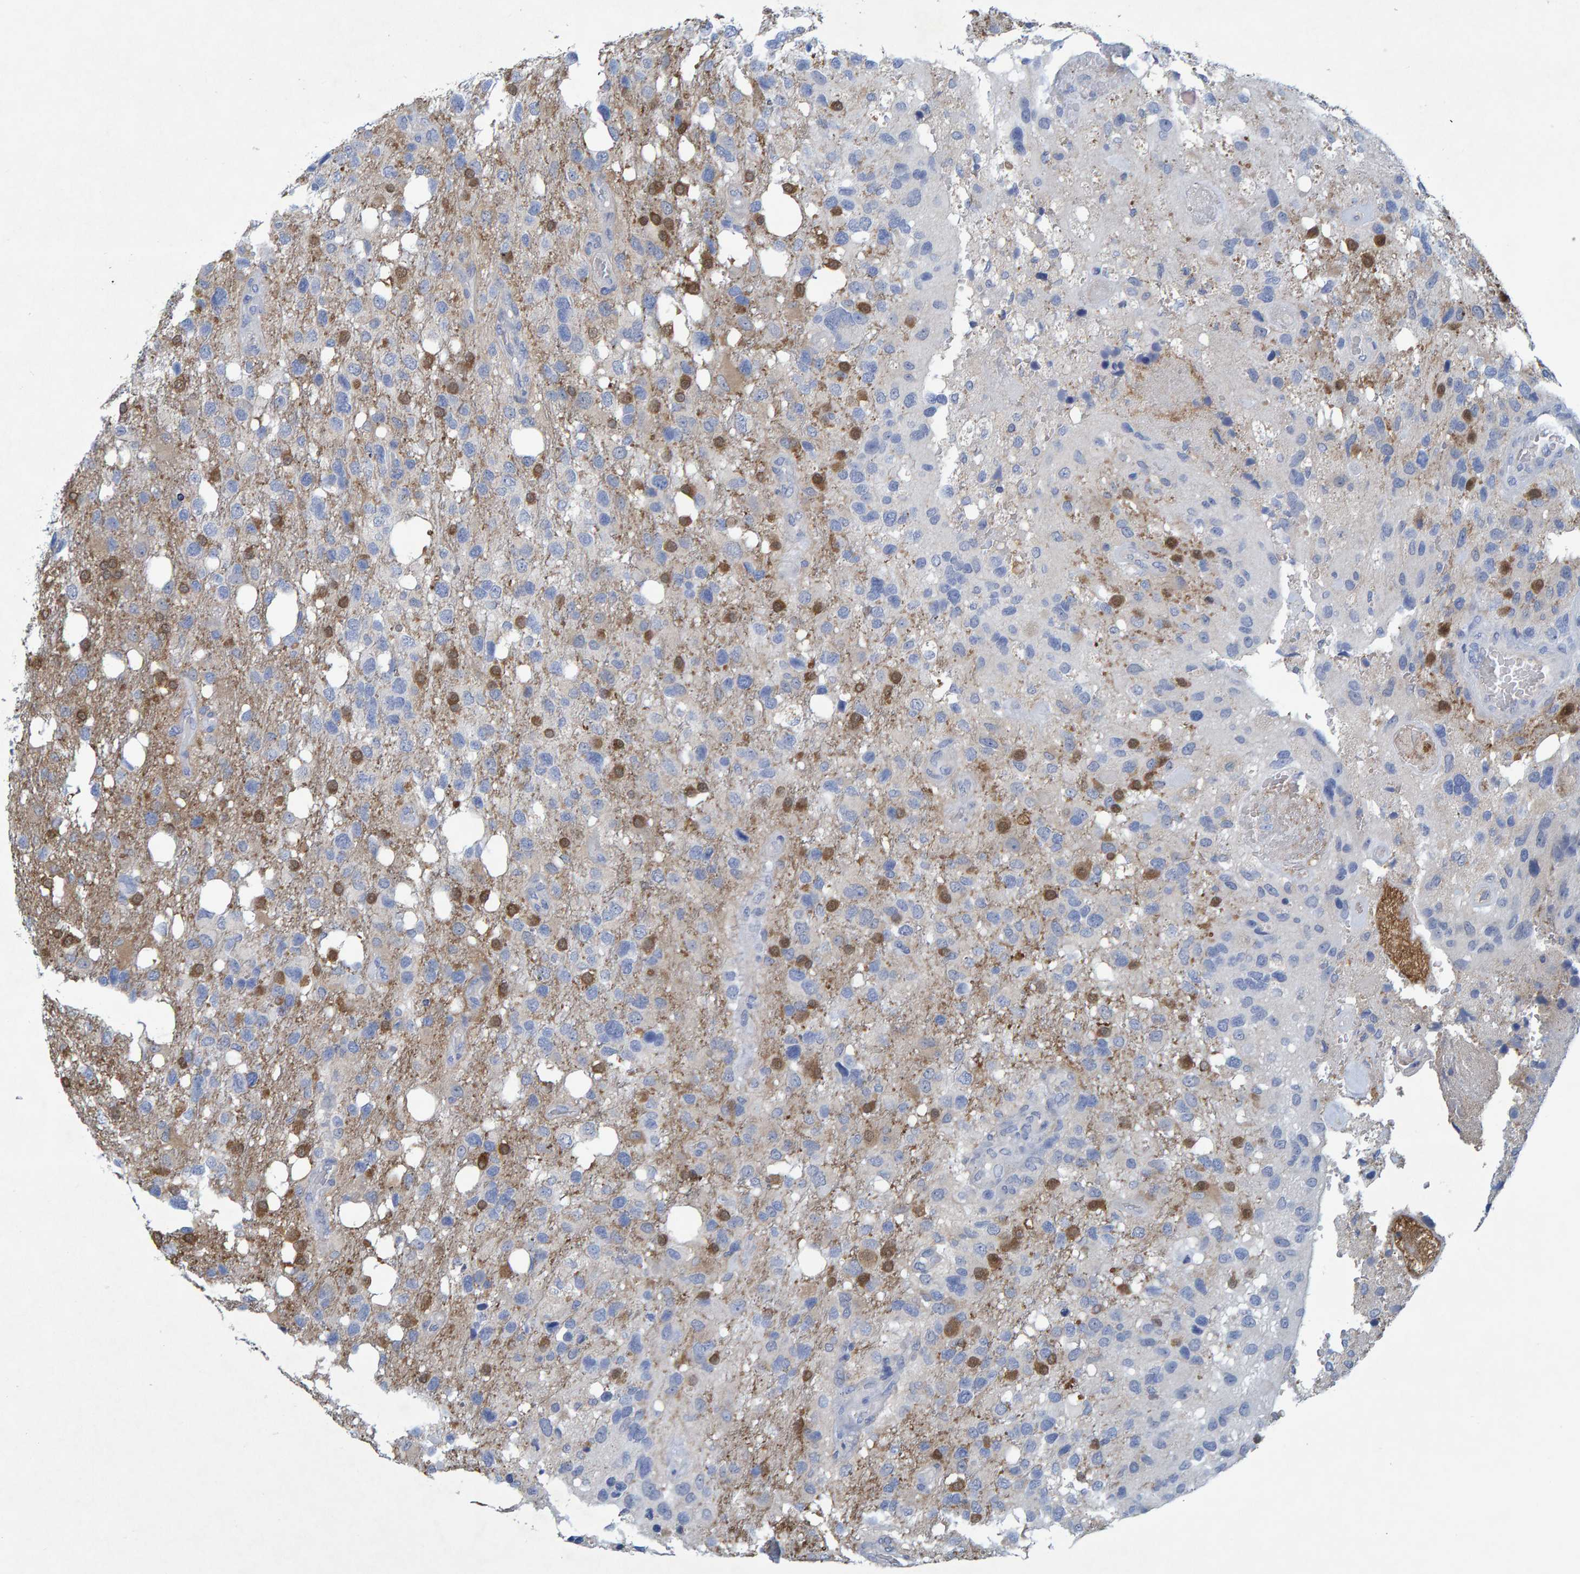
{"staining": {"intensity": "moderate", "quantity": "<25%", "location": "cytoplasmic/membranous"}, "tissue": "glioma", "cell_type": "Tumor cells", "image_type": "cancer", "snomed": [{"axis": "morphology", "description": "Glioma, malignant, High grade"}, {"axis": "topography", "description": "Brain"}], "caption": "There is low levels of moderate cytoplasmic/membranous staining in tumor cells of malignant high-grade glioma, as demonstrated by immunohistochemical staining (brown color).", "gene": "ALAD", "patient": {"sex": "female", "age": 58}}